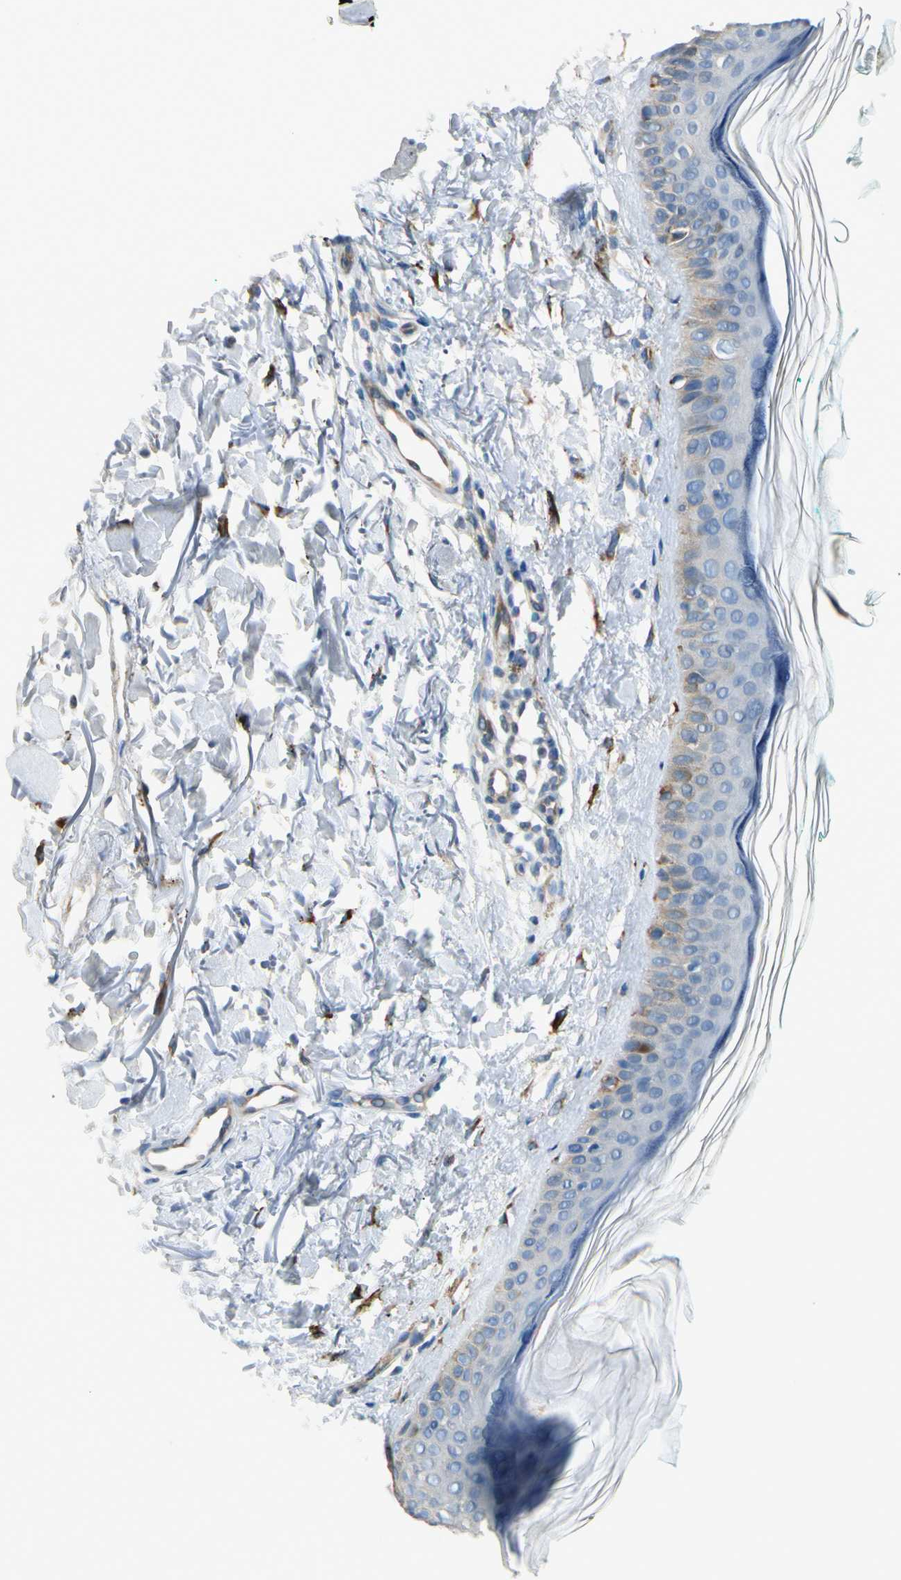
{"staining": {"intensity": "negative", "quantity": "none", "location": "none"}, "tissue": "skin", "cell_type": "Fibroblasts", "image_type": "normal", "snomed": [{"axis": "morphology", "description": "Normal tissue, NOS"}, {"axis": "topography", "description": "Skin"}], "caption": "This micrograph is of normal skin stained with IHC to label a protein in brown with the nuclei are counter-stained blue. There is no positivity in fibroblasts. (DAB (3,3'-diaminobenzidine) immunohistochemistry (IHC), high magnification).", "gene": "FKBP7", "patient": {"sex": "male", "age": 71}}